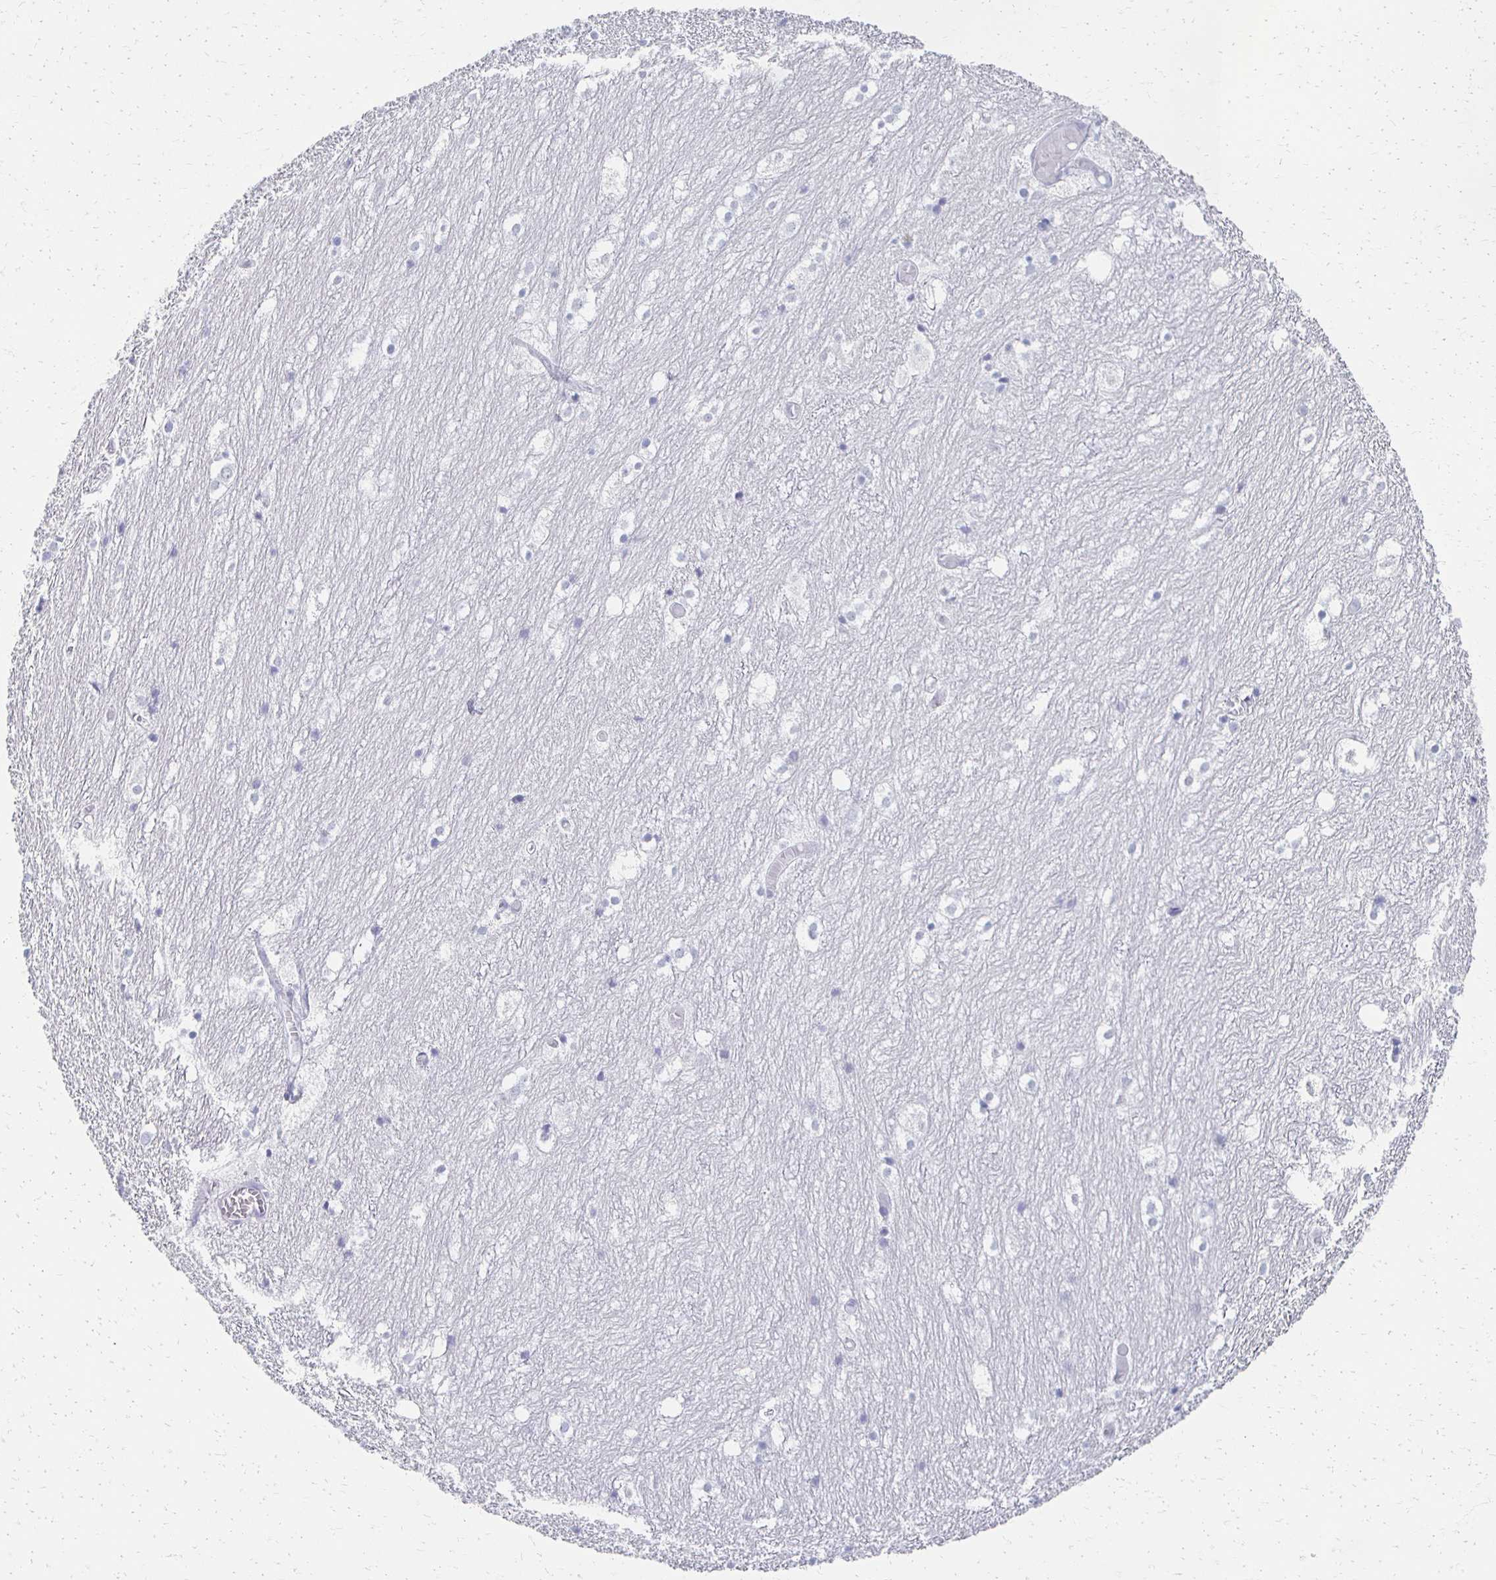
{"staining": {"intensity": "negative", "quantity": "none", "location": "none"}, "tissue": "hippocampus", "cell_type": "Glial cells", "image_type": "normal", "snomed": [{"axis": "morphology", "description": "Normal tissue, NOS"}, {"axis": "topography", "description": "Hippocampus"}], "caption": "Human hippocampus stained for a protein using immunohistochemistry reveals no staining in glial cells.", "gene": "CXCR2", "patient": {"sex": "female", "age": 52}}